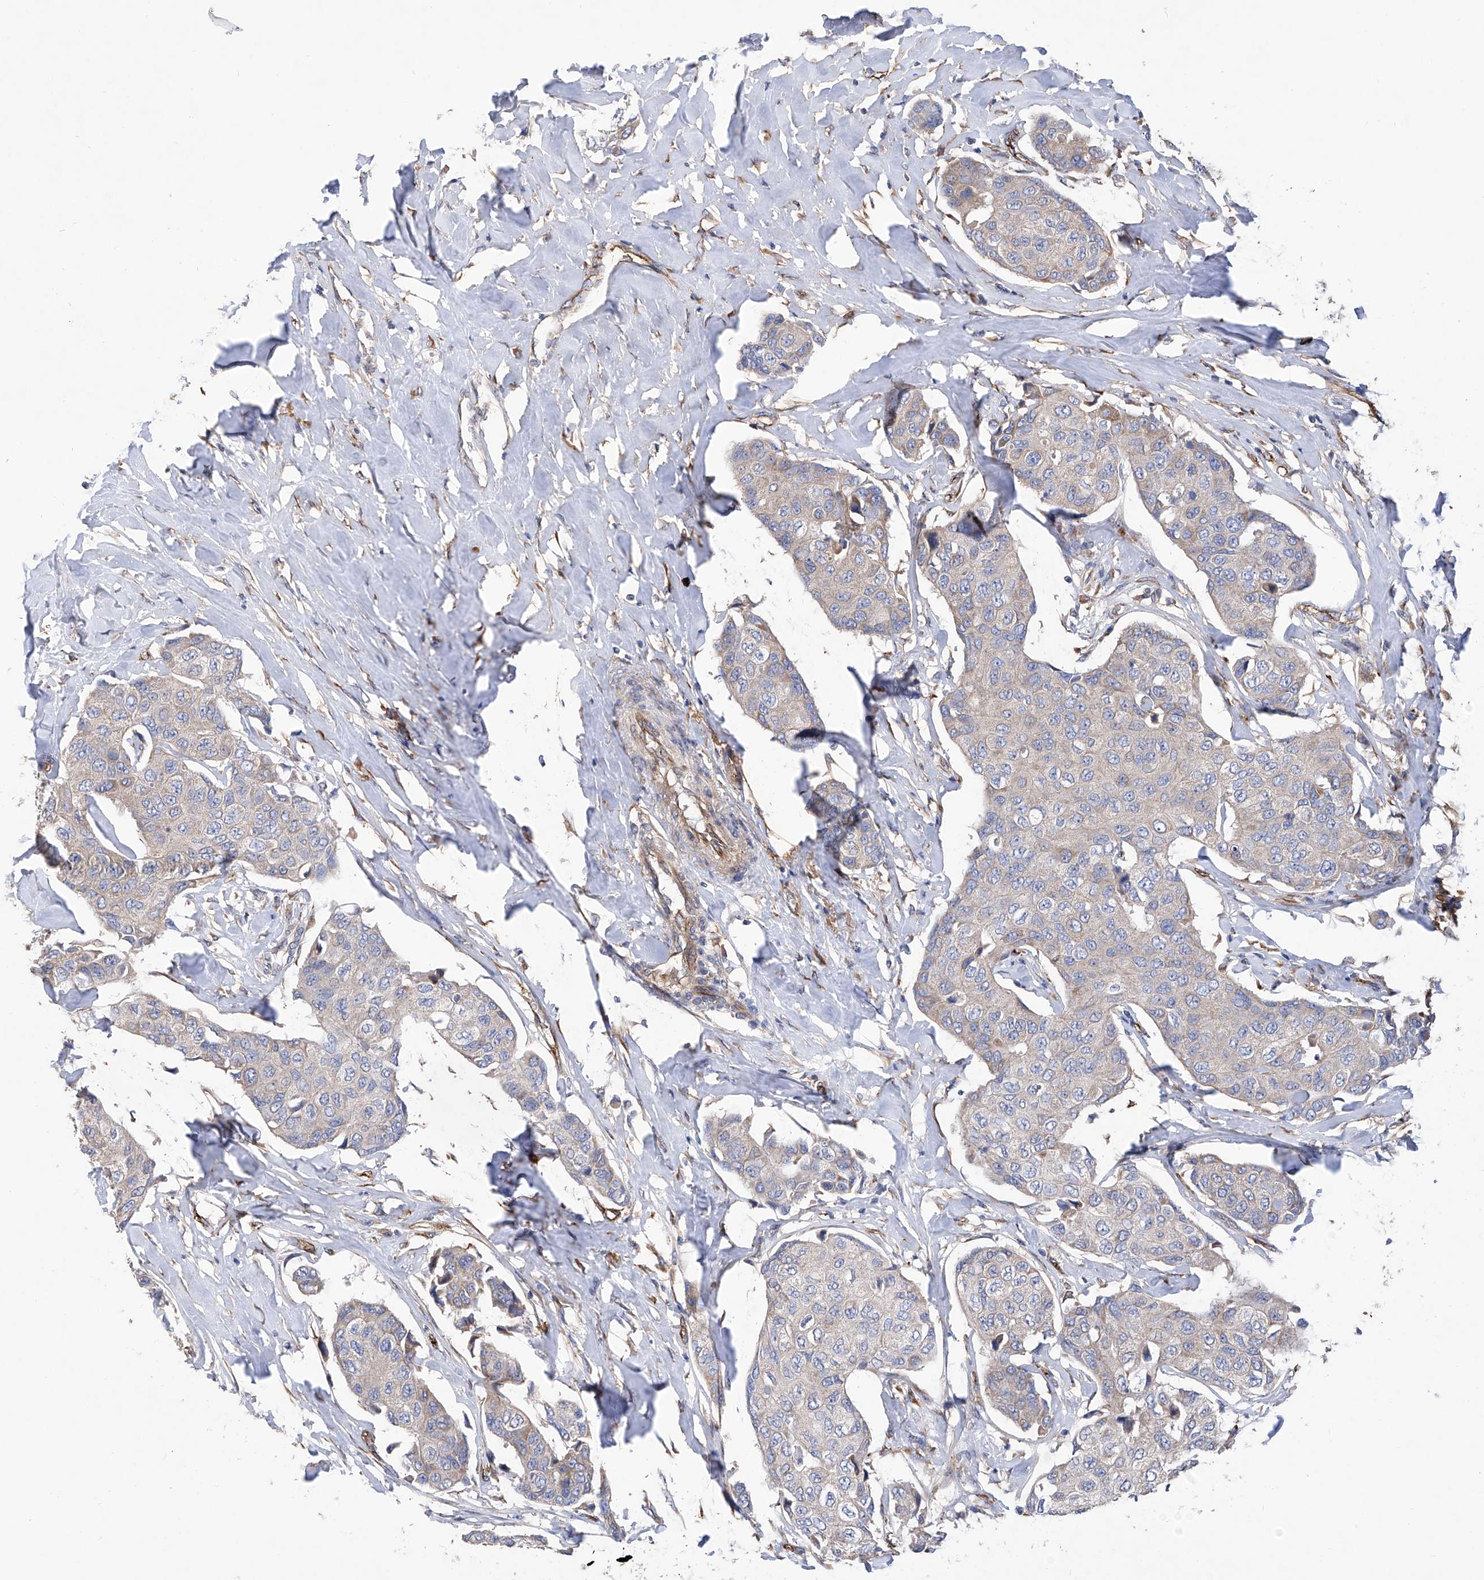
{"staining": {"intensity": "weak", "quantity": "<25%", "location": "cytoplasmic/membranous"}, "tissue": "breast cancer", "cell_type": "Tumor cells", "image_type": "cancer", "snomed": [{"axis": "morphology", "description": "Duct carcinoma"}, {"axis": "topography", "description": "Breast"}], "caption": "High magnification brightfield microscopy of breast cancer stained with DAB (brown) and counterstained with hematoxylin (blue): tumor cells show no significant staining. Nuclei are stained in blue.", "gene": "INPP5B", "patient": {"sex": "female", "age": 80}}